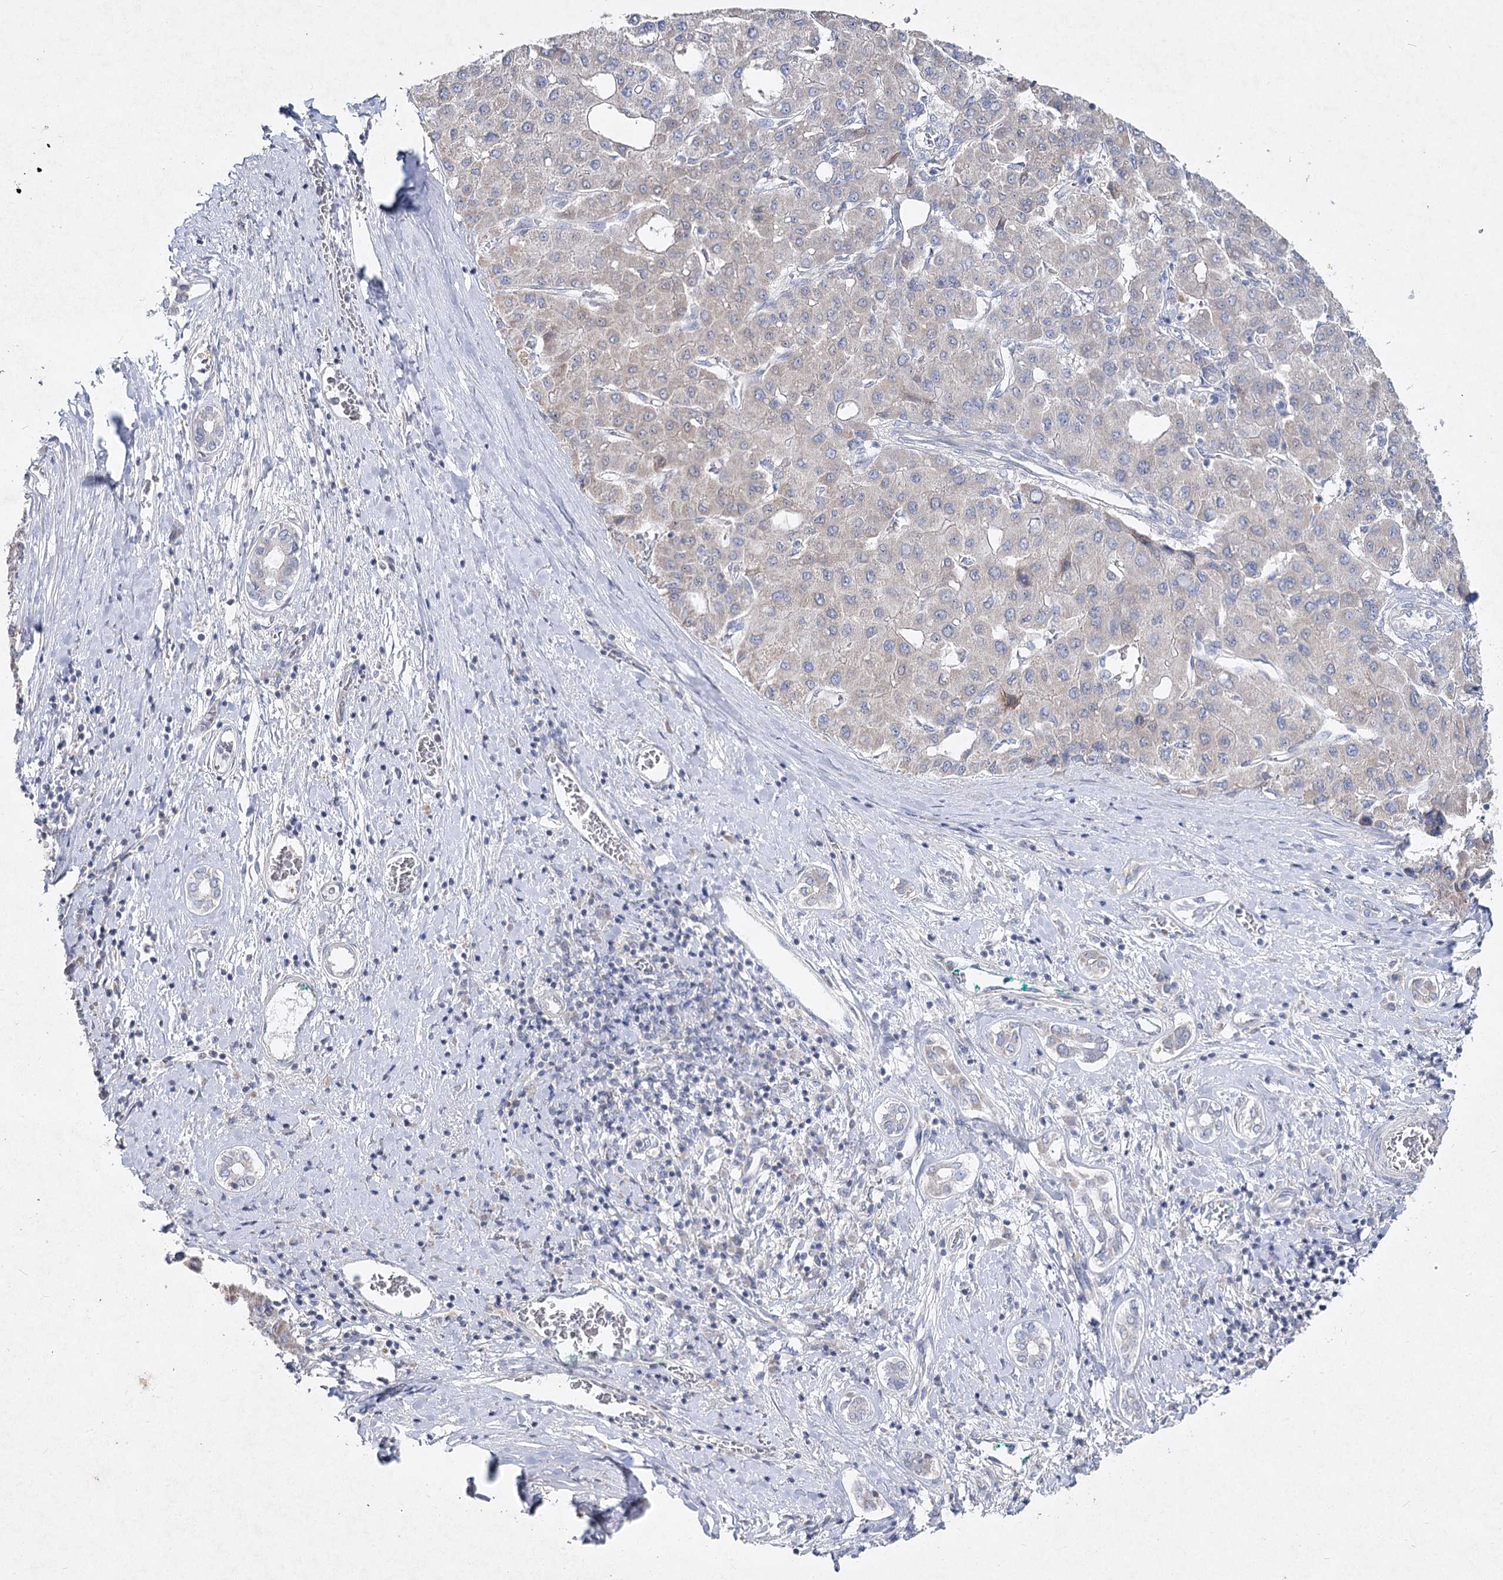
{"staining": {"intensity": "negative", "quantity": "none", "location": "none"}, "tissue": "liver cancer", "cell_type": "Tumor cells", "image_type": "cancer", "snomed": [{"axis": "morphology", "description": "Carcinoma, Hepatocellular, NOS"}, {"axis": "topography", "description": "Liver"}], "caption": "Tumor cells show no significant protein staining in liver cancer.", "gene": "TMEM187", "patient": {"sex": "male", "age": 65}}